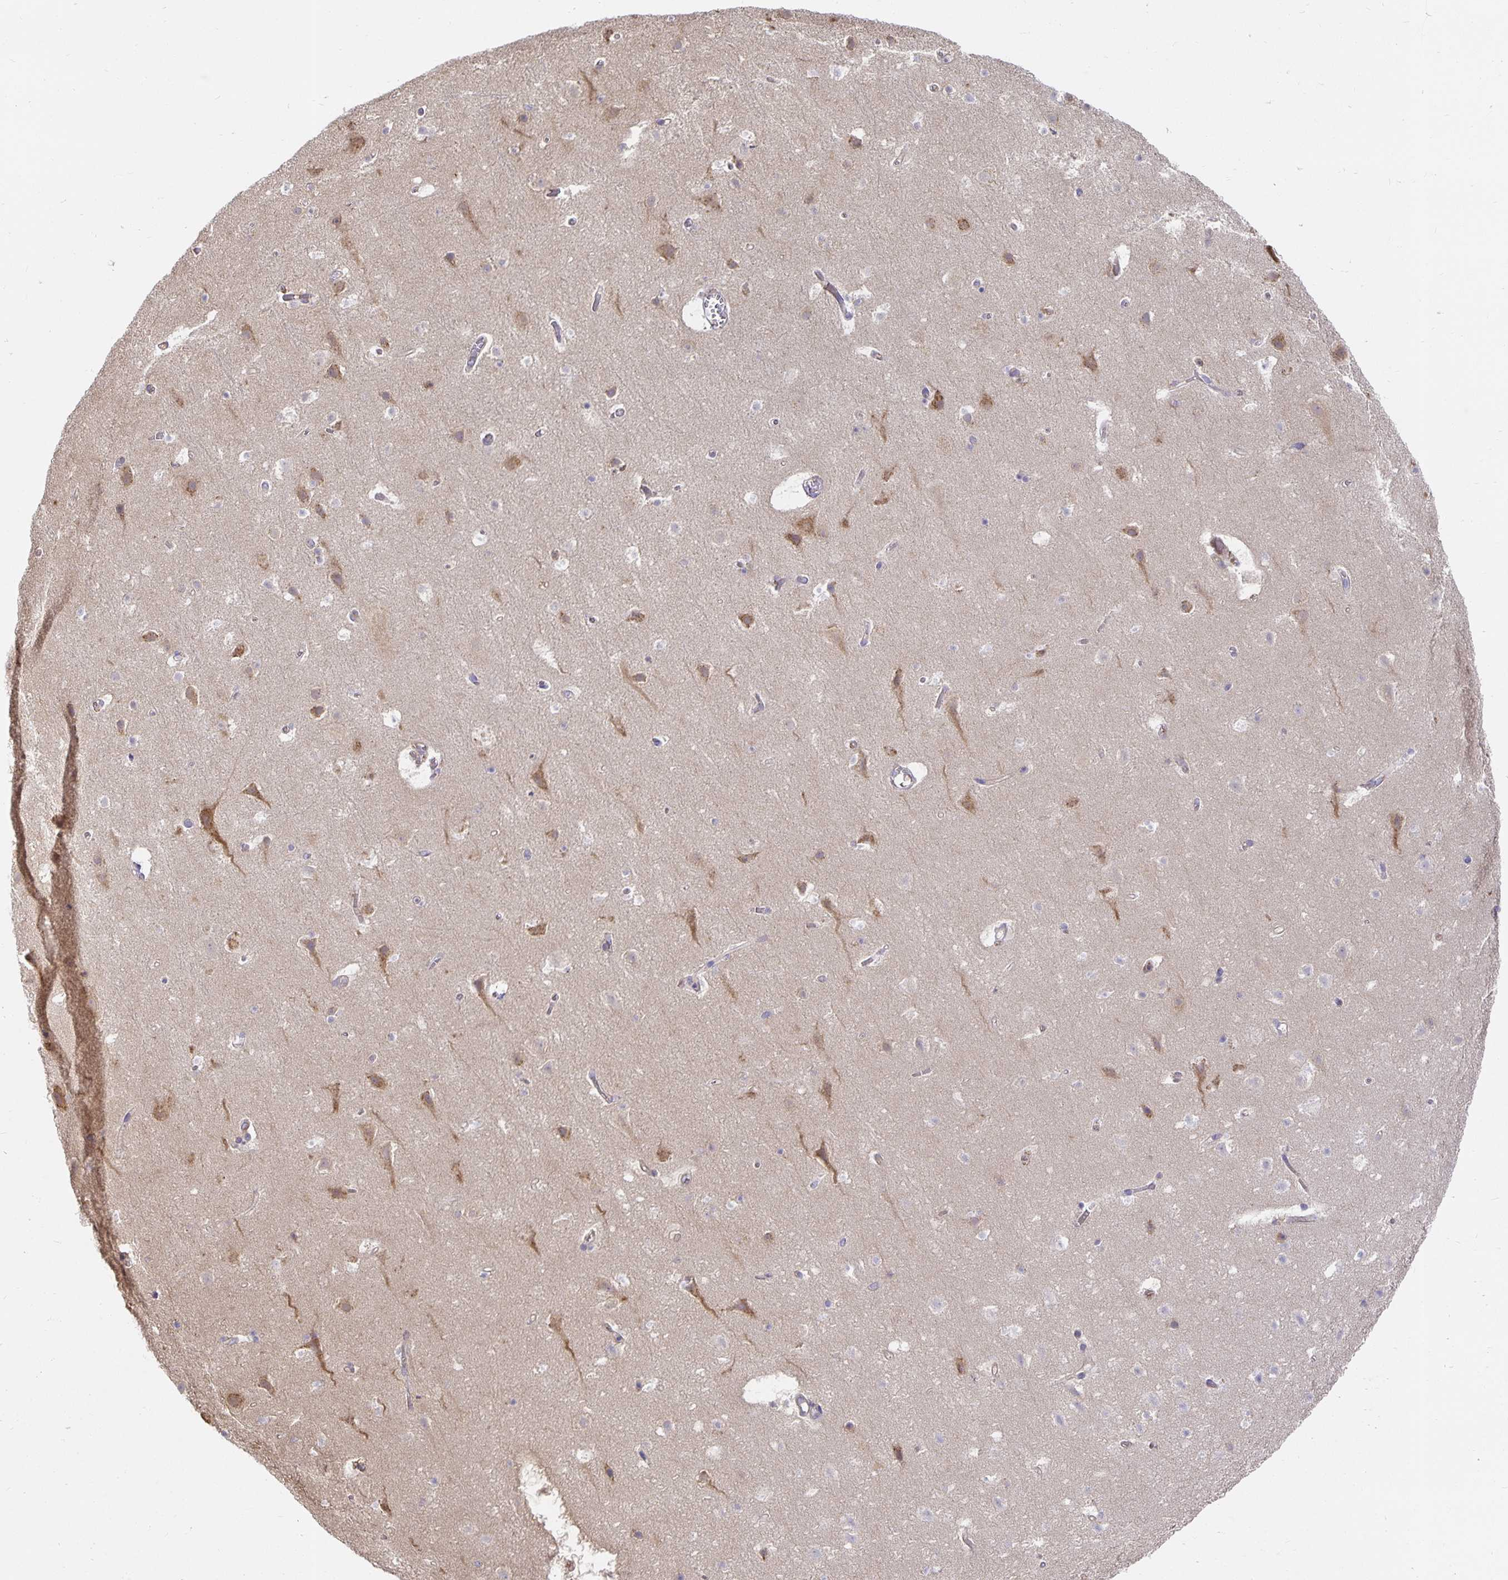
{"staining": {"intensity": "negative", "quantity": "none", "location": "none"}, "tissue": "cerebral cortex", "cell_type": "Endothelial cells", "image_type": "normal", "snomed": [{"axis": "morphology", "description": "Normal tissue, NOS"}, {"axis": "topography", "description": "Cerebral cortex"}], "caption": "A high-resolution photomicrograph shows IHC staining of benign cerebral cortex, which displays no significant staining in endothelial cells. The staining is performed using DAB (3,3'-diaminobenzidine) brown chromogen with nuclei counter-stained in using hematoxylin.", "gene": "USO1", "patient": {"sex": "female", "age": 42}}